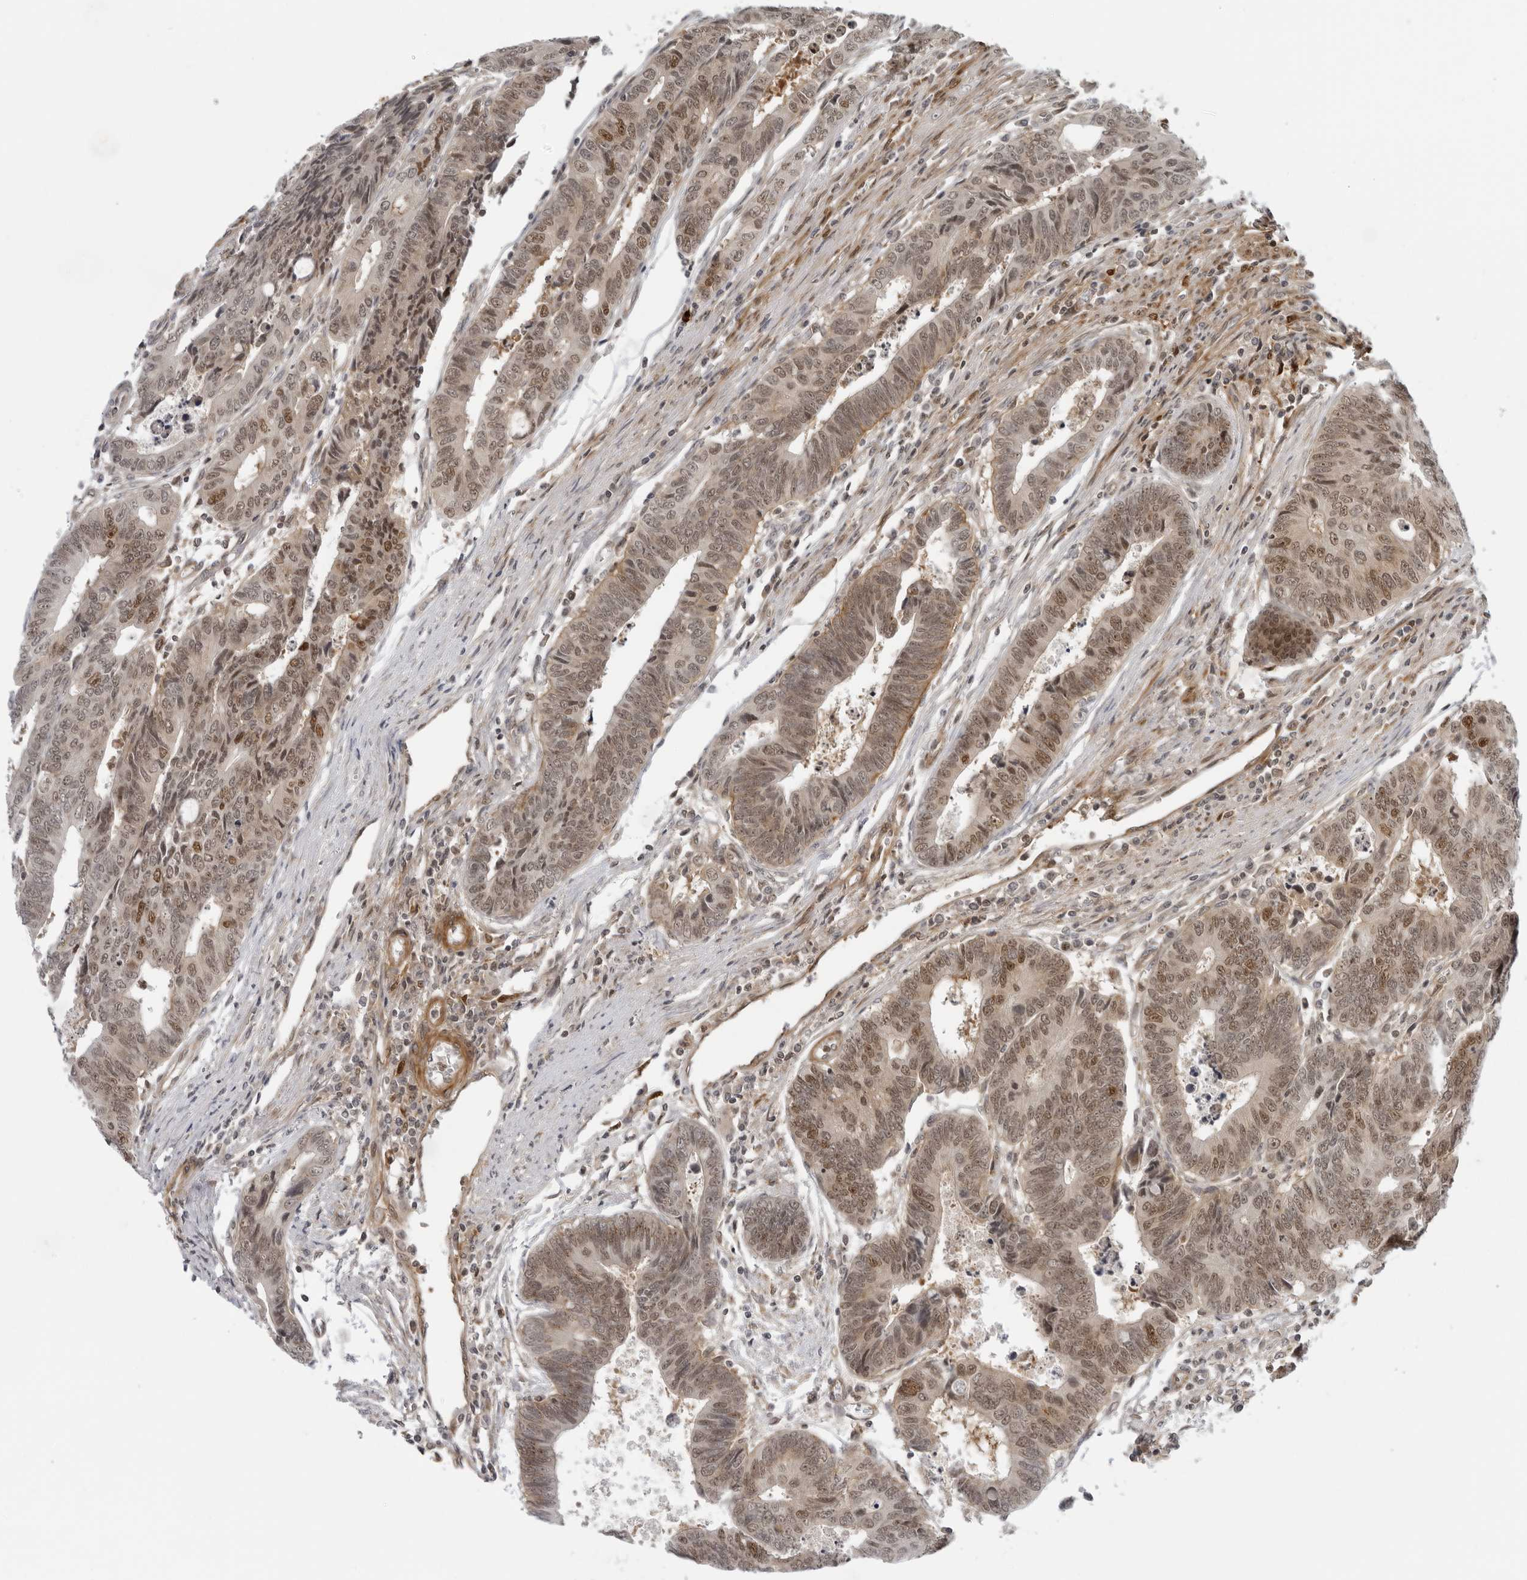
{"staining": {"intensity": "moderate", "quantity": ">75%", "location": "nuclear"}, "tissue": "colorectal cancer", "cell_type": "Tumor cells", "image_type": "cancer", "snomed": [{"axis": "morphology", "description": "Adenocarcinoma, NOS"}, {"axis": "topography", "description": "Rectum"}], "caption": "DAB (3,3'-diaminobenzidine) immunohistochemical staining of human adenocarcinoma (colorectal) reveals moderate nuclear protein expression in about >75% of tumor cells. (Brightfield microscopy of DAB IHC at high magnification).", "gene": "SUGCT", "patient": {"sex": "male", "age": 84}}